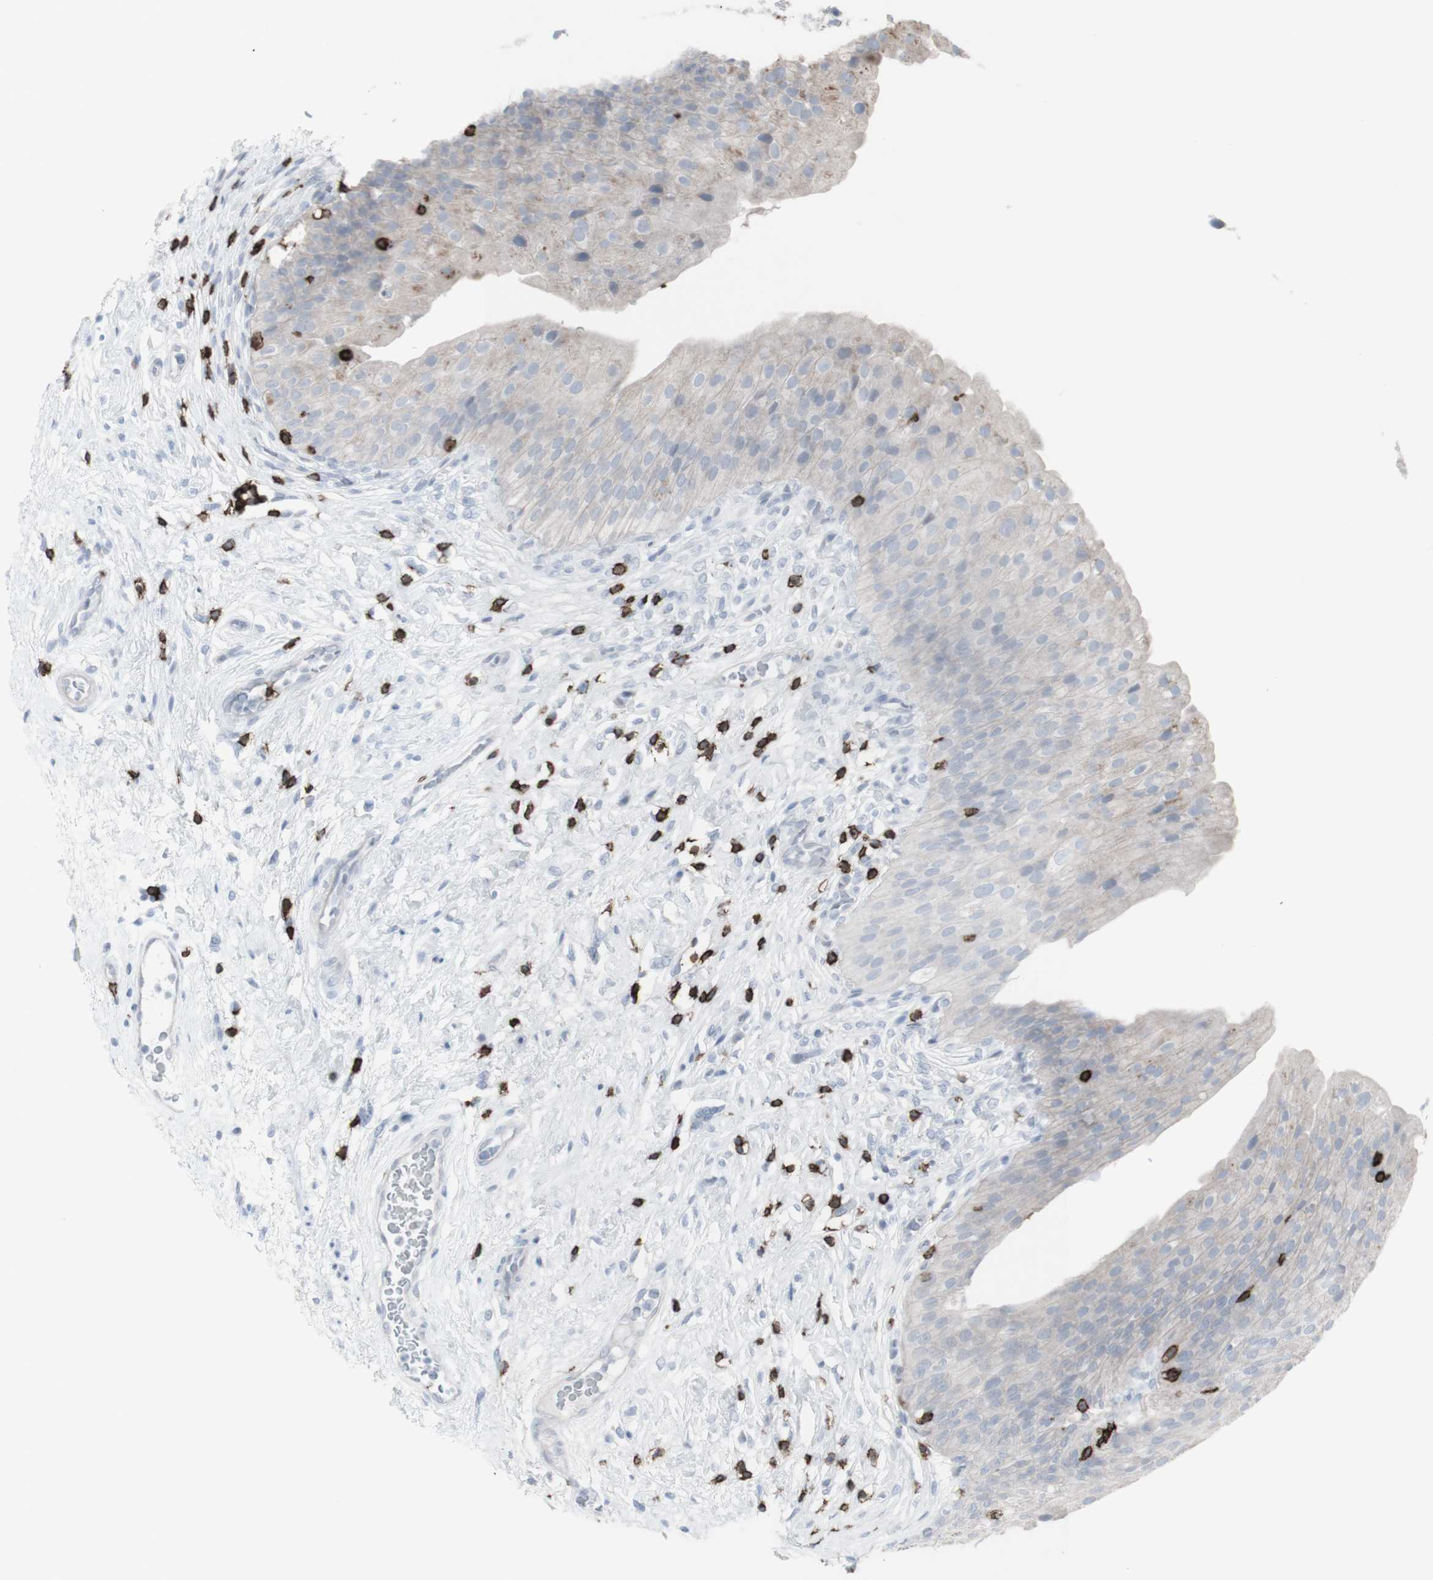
{"staining": {"intensity": "negative", "quantity": "none", "location": "none"}, "tissue": "urinary bladder", "cell_type": "Urothelial cells", "image_type": "normal", "snomed": [{"axis": "morphology", "description": "Normal tissue, NOS"}, {"axis": "morphology", "description": "Urothelial carcinoma, High grade"}, {"axis": "topography", "description": "Urinary bladder"}], "caption": "The histopathology image displays no significant staining in urothelial cells of urinary bladder. (Brightfield microscopy of DAB immunohistochemistry at high magnification).", "gene": "CD247", "patient": {"sex": "male", "age": 46}}